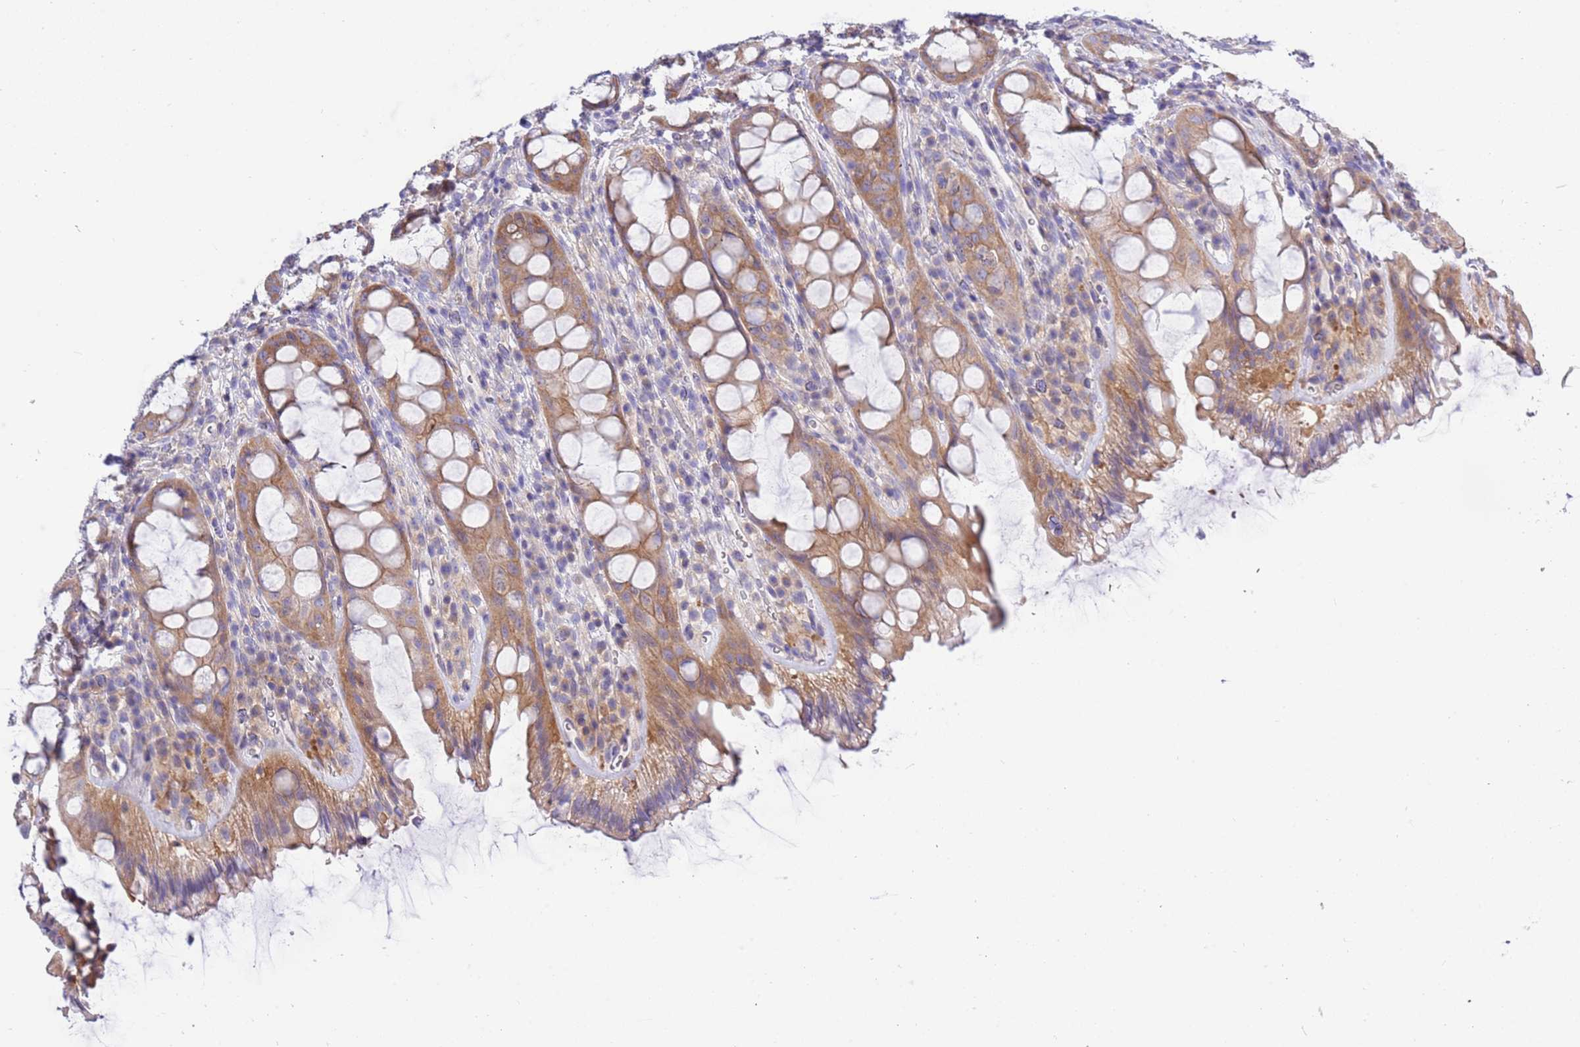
{"staining": {"intensity": "moderate", "quantity": ">75%", "location": "cytoplasmic/membranous"}, "tissue": "rectum", "cell_type": "Glandular cells", "image_type": "normal", "snomed": [{"axis": "morphology", "description": "Normal tissue, NOS"}, {"axis": "topography", "description": "Rectum"}], "caption": "Glandular cells reveal medium levels of moderate cytoplasmic/membranous expression in approximately >75% of cells in benign human rectum. Ihc stains the protein in brown and the nuclei are stained blue.", "gene": "STIP1", "patient": {"sex": "female", "age": 57}}